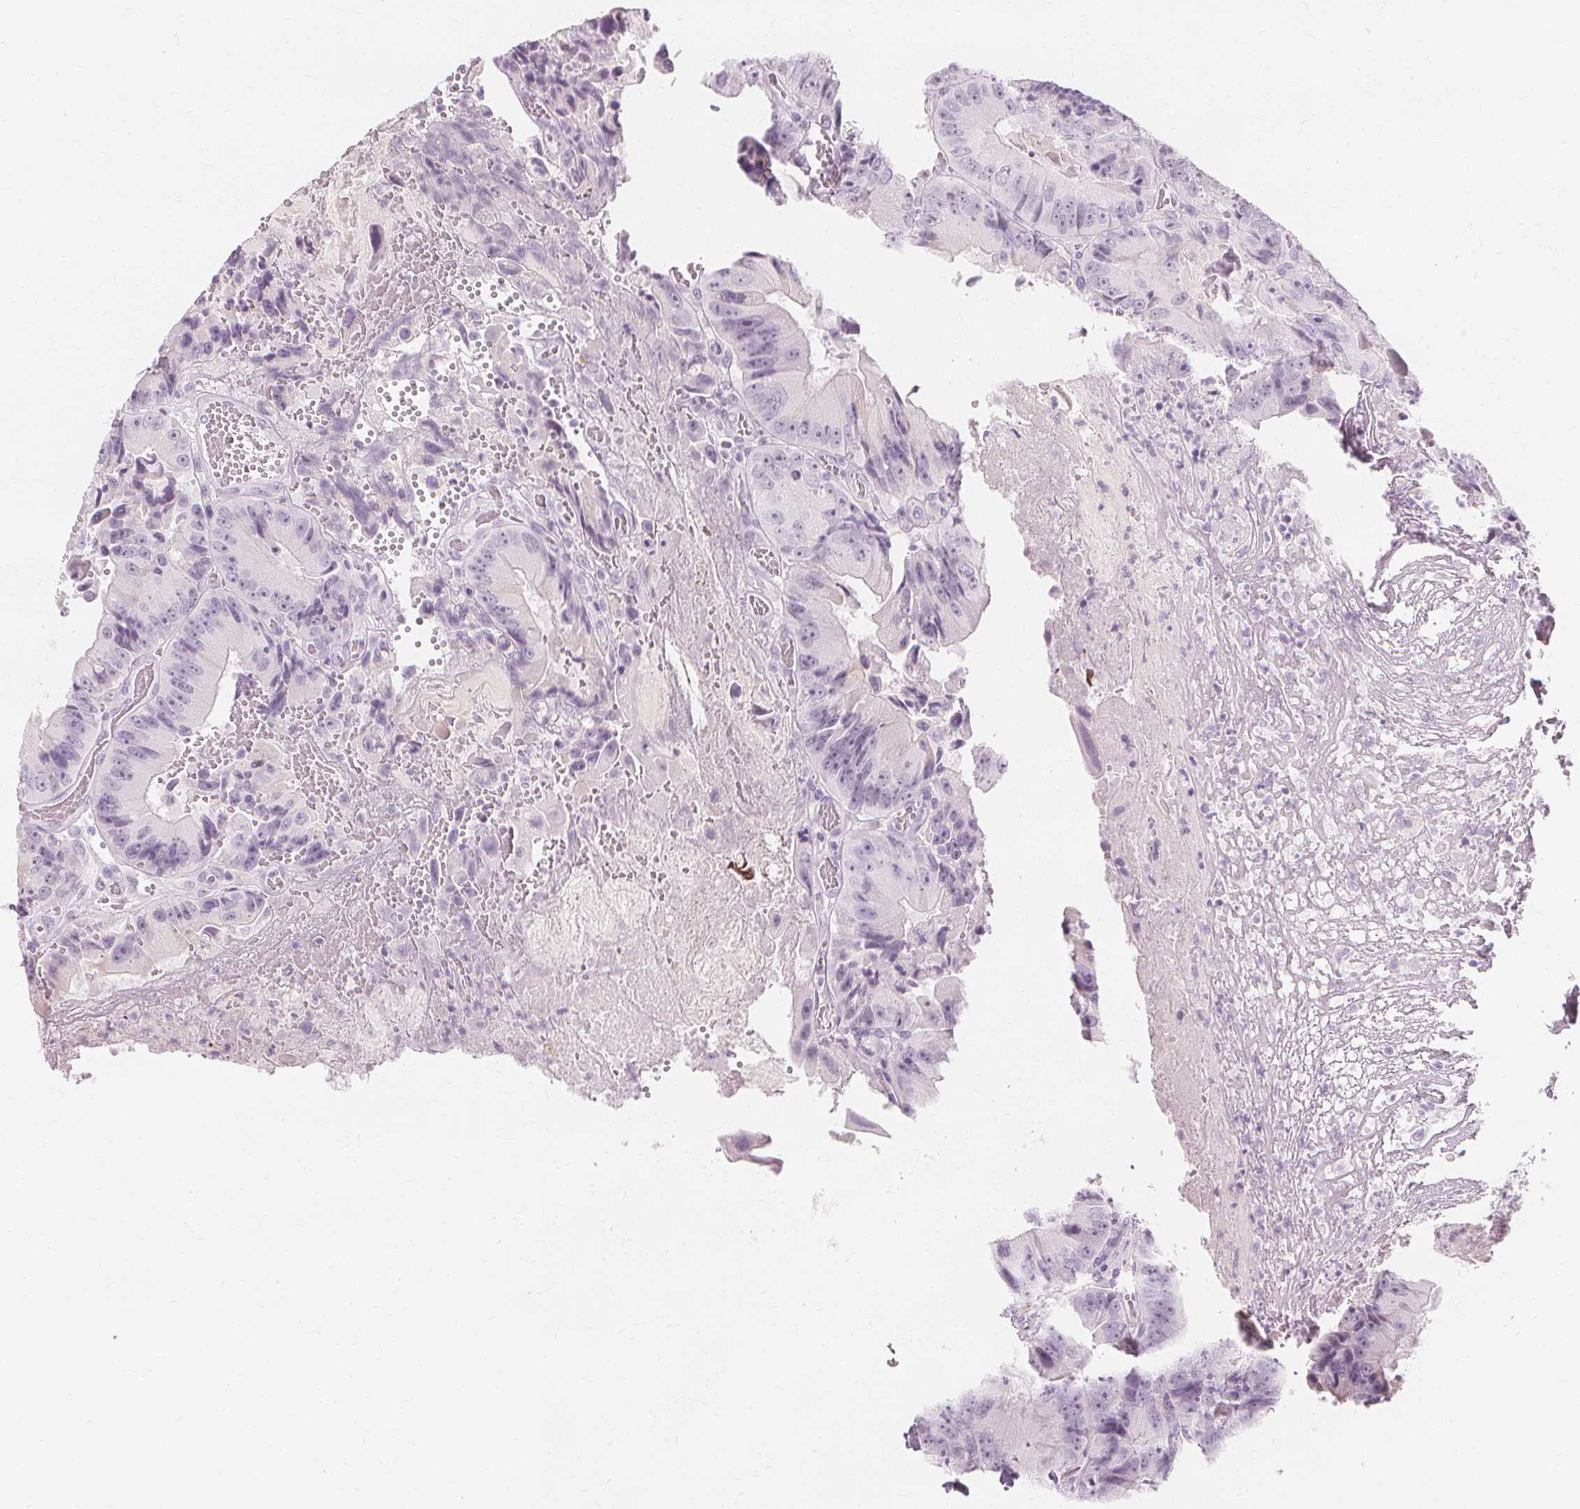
{"staining": {"intensity": "negative", "quantity": "none", "location": "none"}, "tissue": "colorectal cancer", "cell_type": "Tumor cells", "image_type": "cancer", "snomed": [{"axis": "morphology", "description": "Adenocarcinoma, NOS"}, {"axis": "topography", "description": "Colon"}], "caption": "Immunohistochemistry (IHC) micrograph of human colorectal adenocarcinoma stained for a protein (brown), which displays no positivity in tumor cells.", "gene": "TFF1", "patient": {"sex": "female", "age": 86}}